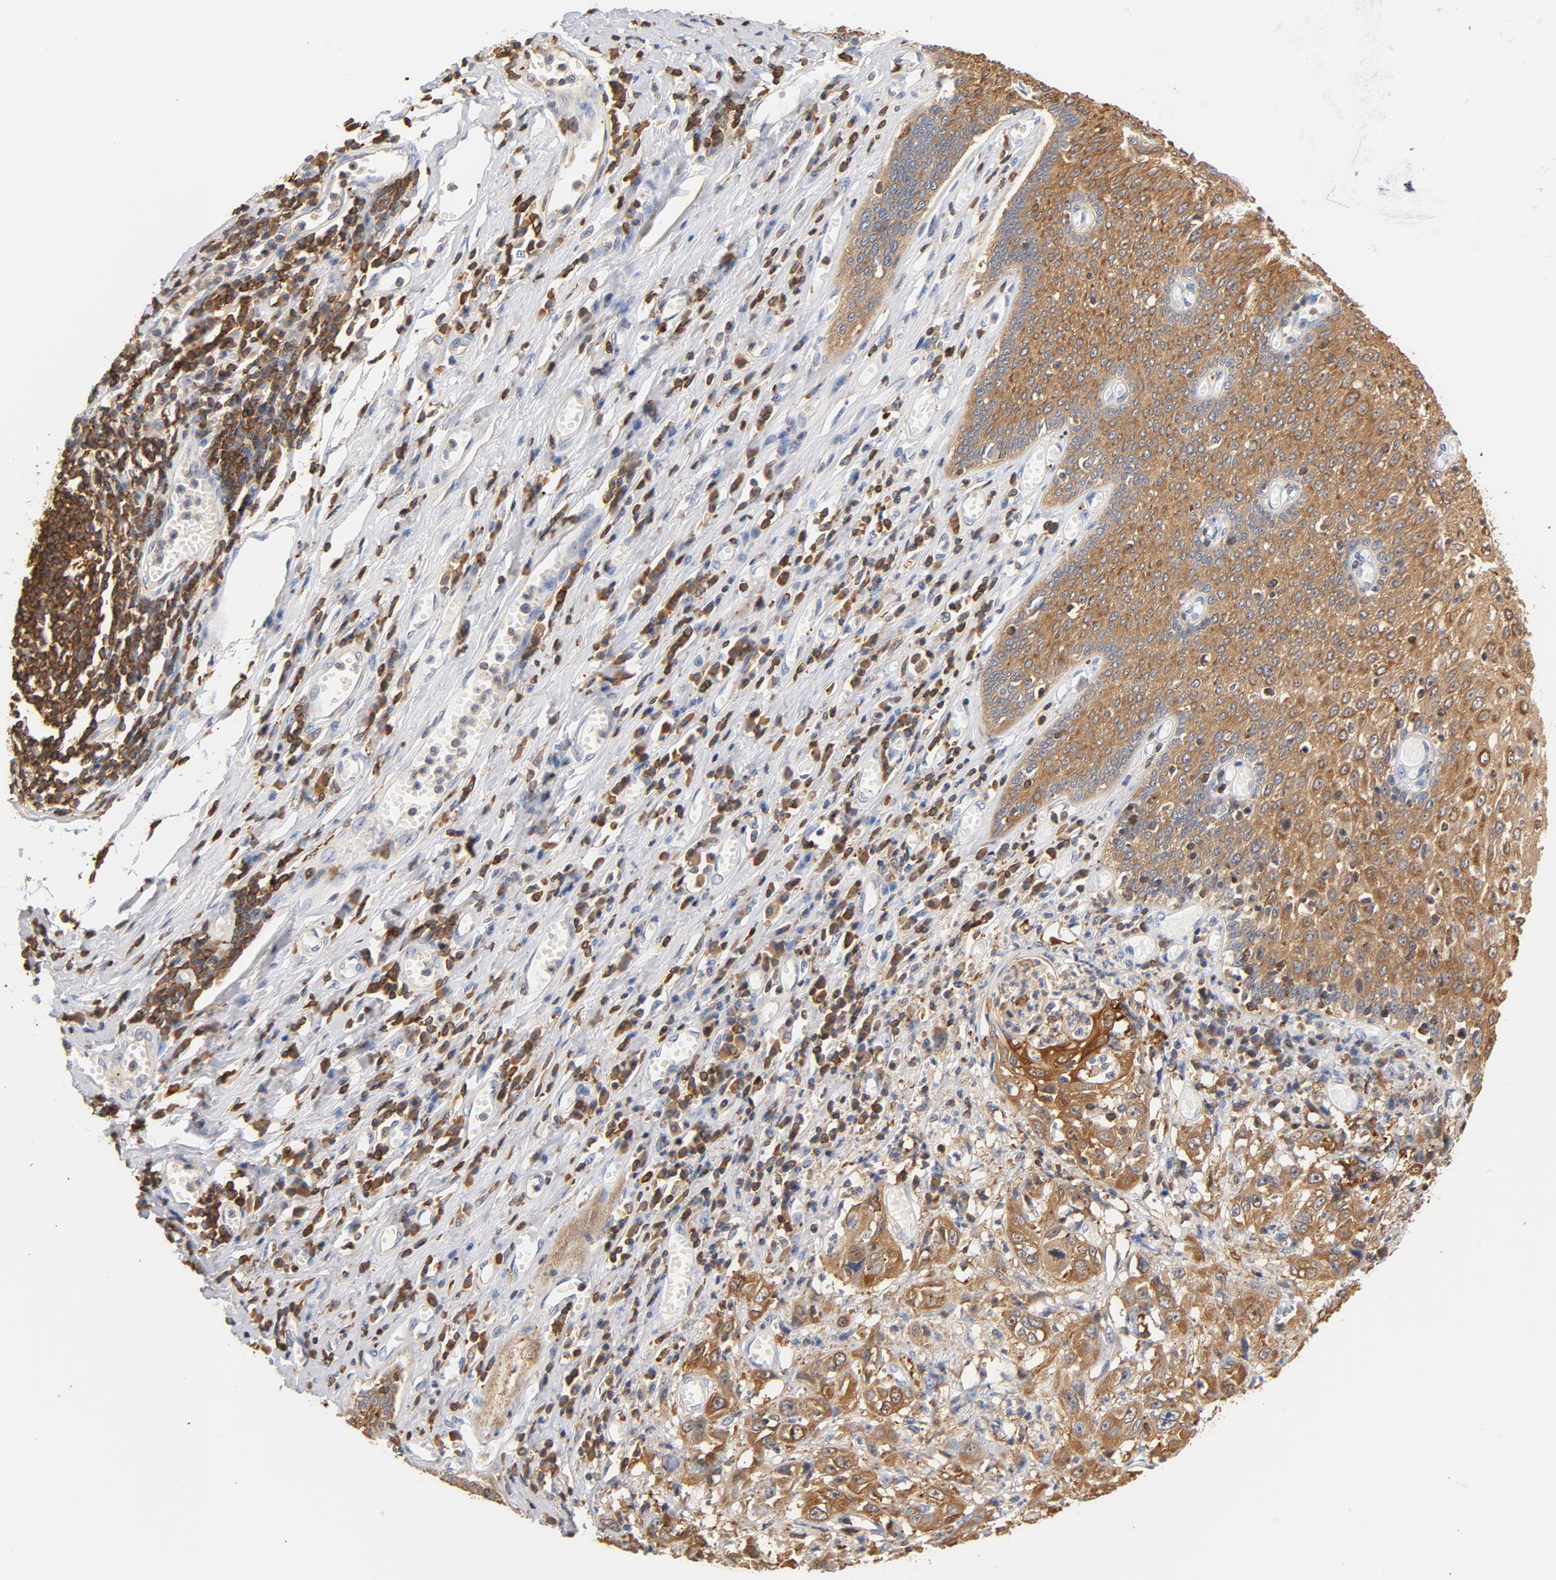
{"staining": {"intensity": "moderate", "quantity": ">75%", "location": "cytoplasmic/membranous"}, "tissue": "esophagus", "cell_type": "Squamous epithelial cells", "image_type": "normal", "snomed": [{"axis": "morphology", "description": "Normal tissue, NOS"}, {"axis": "topography", "description": "Esophagus"}], "caption": "Esophagus stained with a brown dye shows moderate cytoplasmic/membranous positive positivity in approximately >75% of squamous epithelial cells.", "gene": "EZR", "patient": {"sex": "male", "age": 65}}